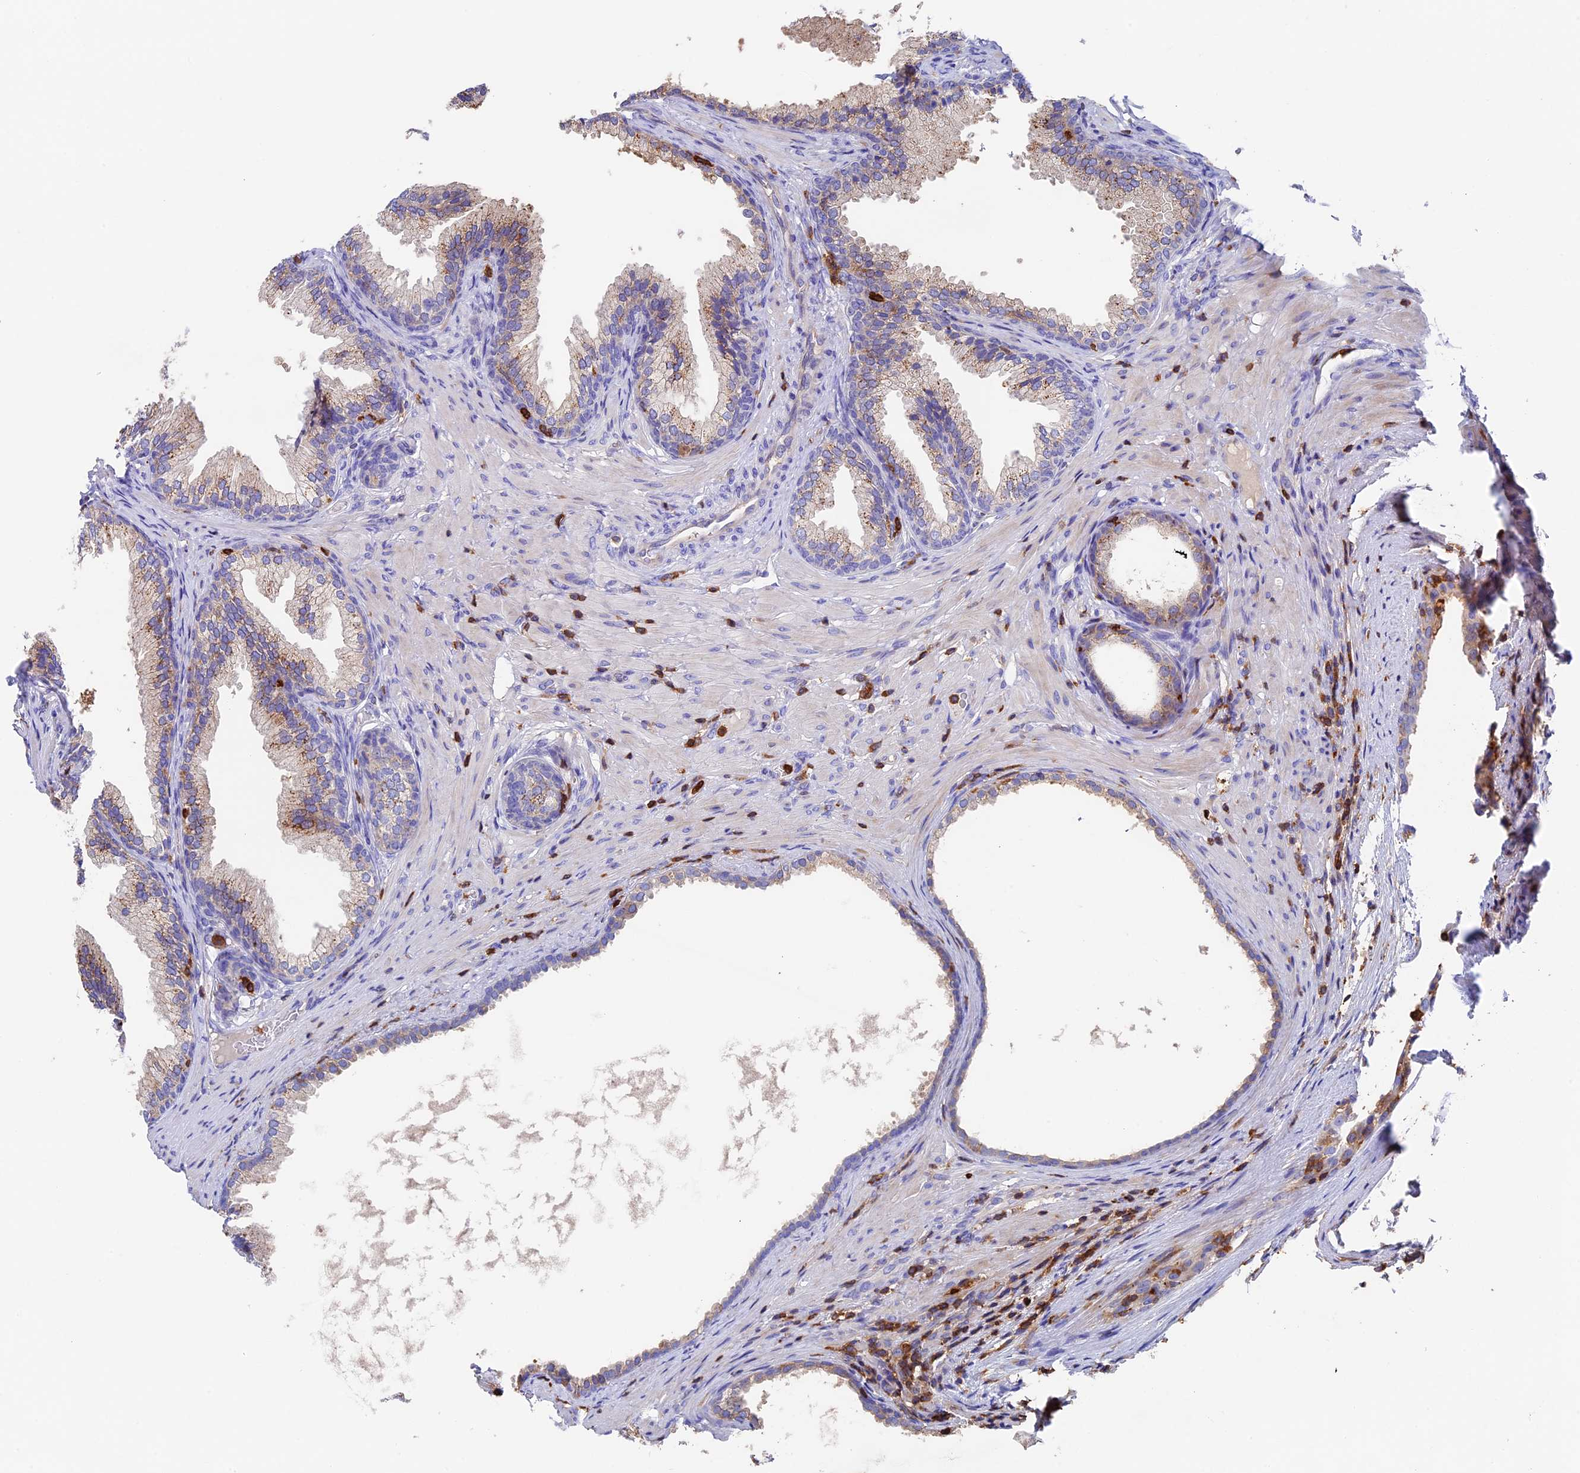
{"staining": {"intensity": "moderate", "quantity": "25%-75%", "location": "cytoplasmic/membranous"}, "tissue": "prostate", "cell_type": "Glandular cells", "image_type": "normal", "snomed": [{"axis": "morphology", "description": "Normal tissue, NOS"}, {"axis": "topography", "description": "Prostate"}], "caption": "A high-resolution histopathology image shows immunohistochemistry (IHC) staining of unremarkable prostate, which demonstrates moderate cytoplasmic/membranous positivity in about 25%-75% of glandular cells. The protein is stained brown, and the nuclei are stained in blue (DAB (3,3'-diaminobenzidine) IHC with brightfield microscopy, high magnification).", "gene": "ADAT1", "patient": {"sex": "male", "age": 76}}